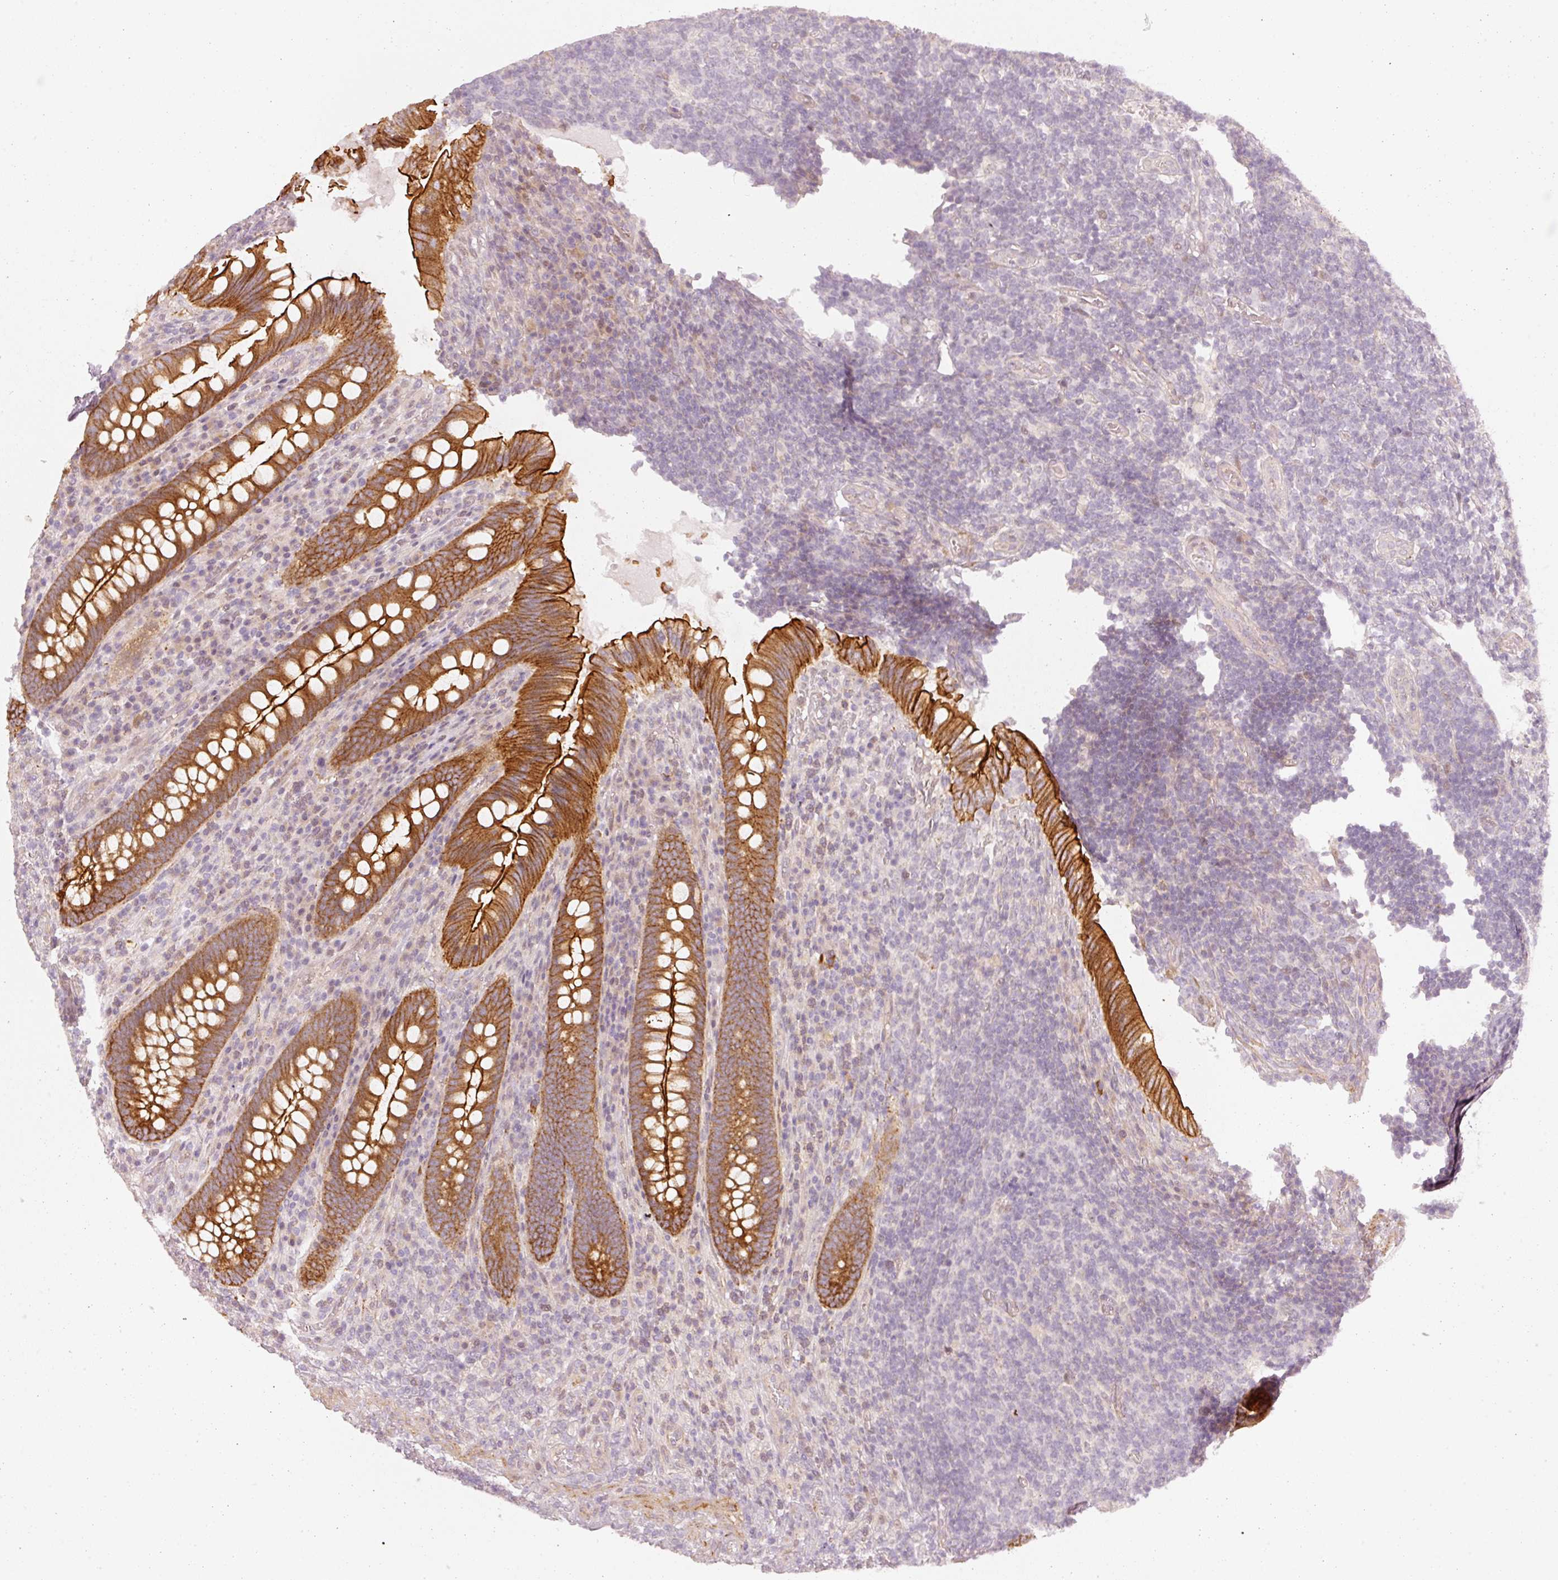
{"staining": {"intensity": "strong", "quantity": ">75%", "location": "cytoplasmic/membranous"}, "tissue": "appendix", "cell_type": "Glandular cells", "image_type": "normal", "snomed": [{"axis": "morphology", "description": "Normal tissue, NOS"}, {"axis": "topography", "description": "Appendix"}], "caption": "Immunohistochemical staining of normal human appendix reveals strong cytoplasmic/membranous protein staining in about >75% of glandular cells. Using DAB (brown) and hematoxylin (blue) stains, captured at high magnification using brightfield microscopy.", "gene": "DAPP1", "patient": {"sex": "female", "age": 43}}